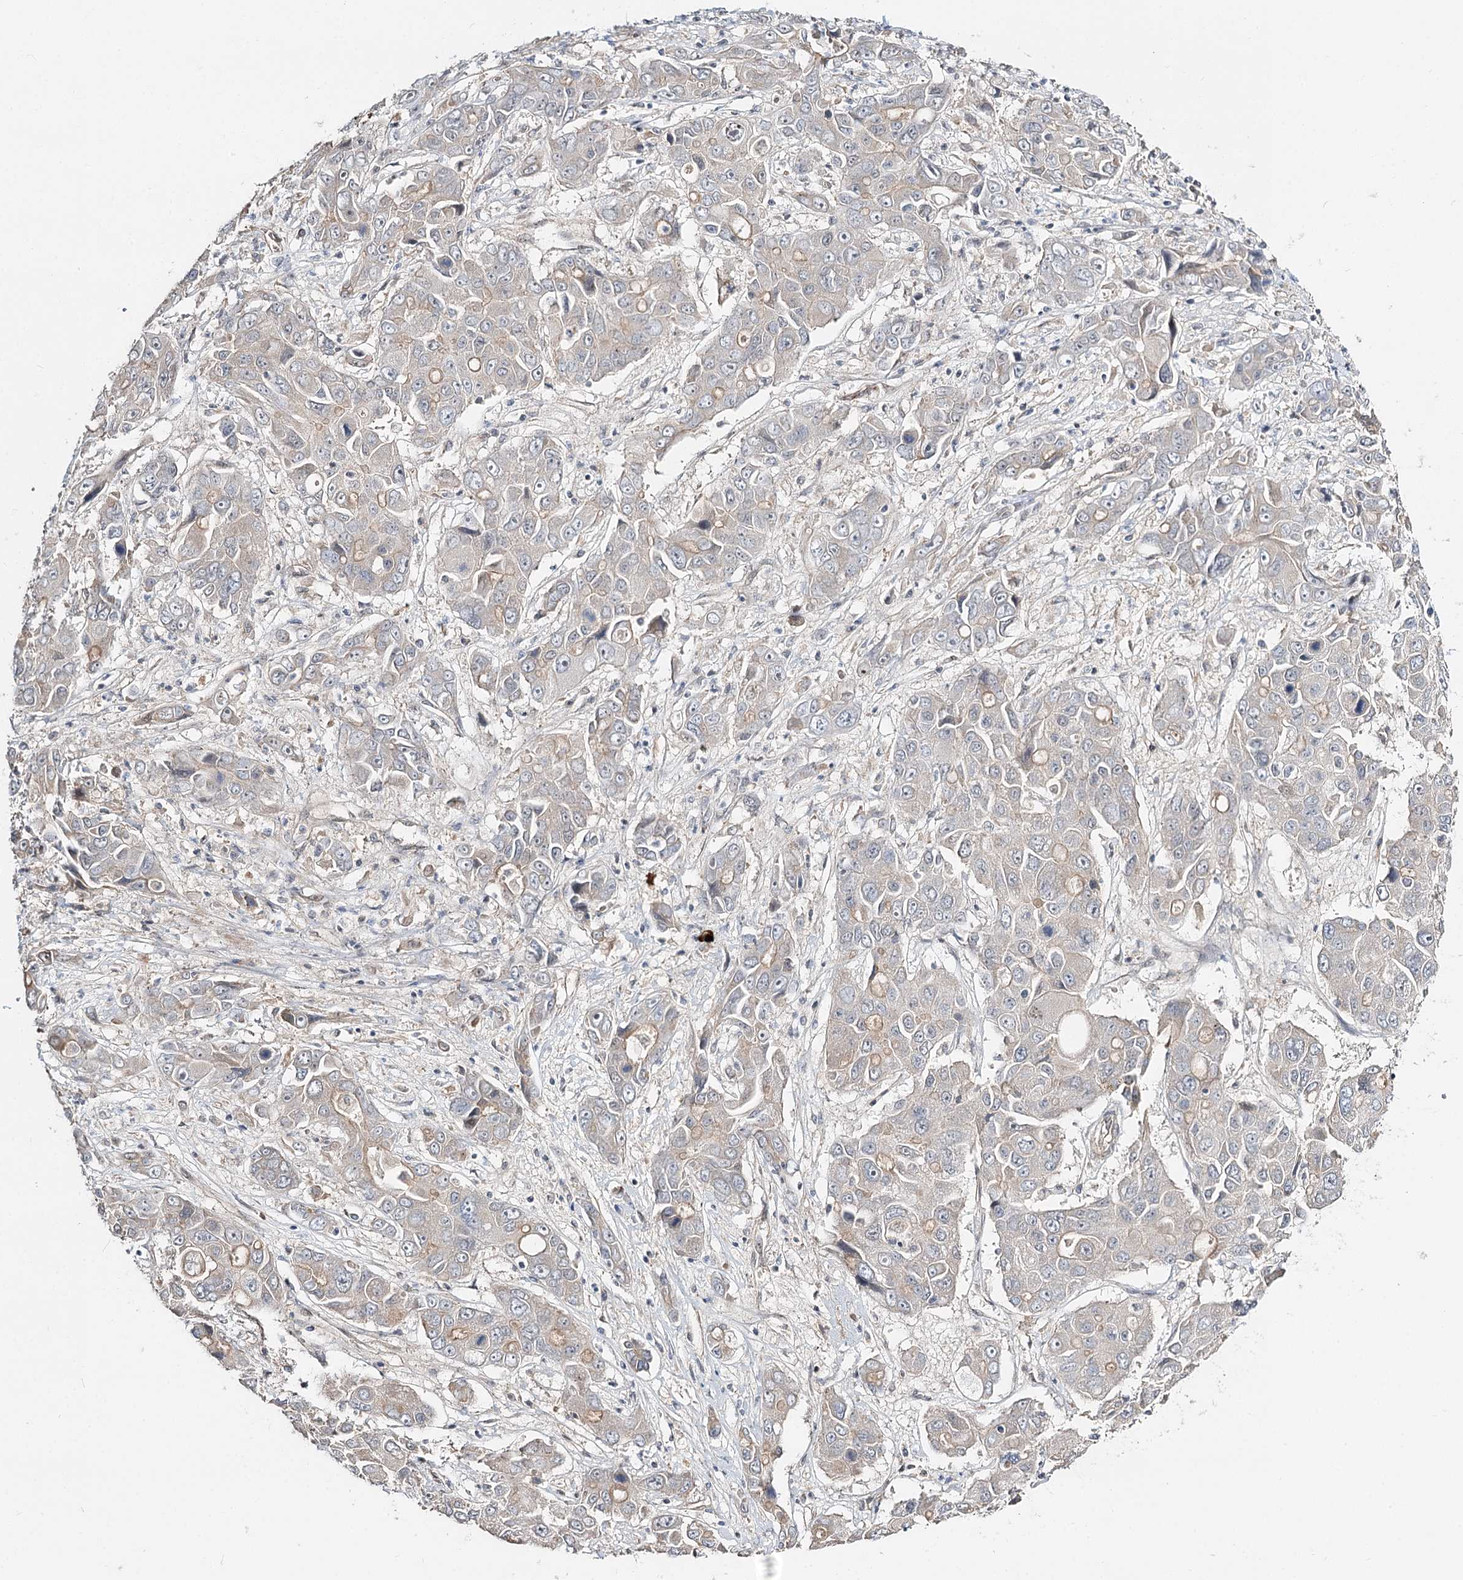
{"staining": {"intensity": "negative", "quantity": "none", "location": "none"}, "tissue": "liver cancer", "cell_type": "Tumor cells", "image_type": "cancer", "snomed": [{"axis": "morphology", "description": "Cholangiocarcinoma"}, {"axis": "topography", "description": "Liver"}], "caption": "Tumor cells are negative for brown protein staining in liver cholangiocarcinoma.", "gene": "GUCY2C", "patient": {"sex": "male", "age": 67}}